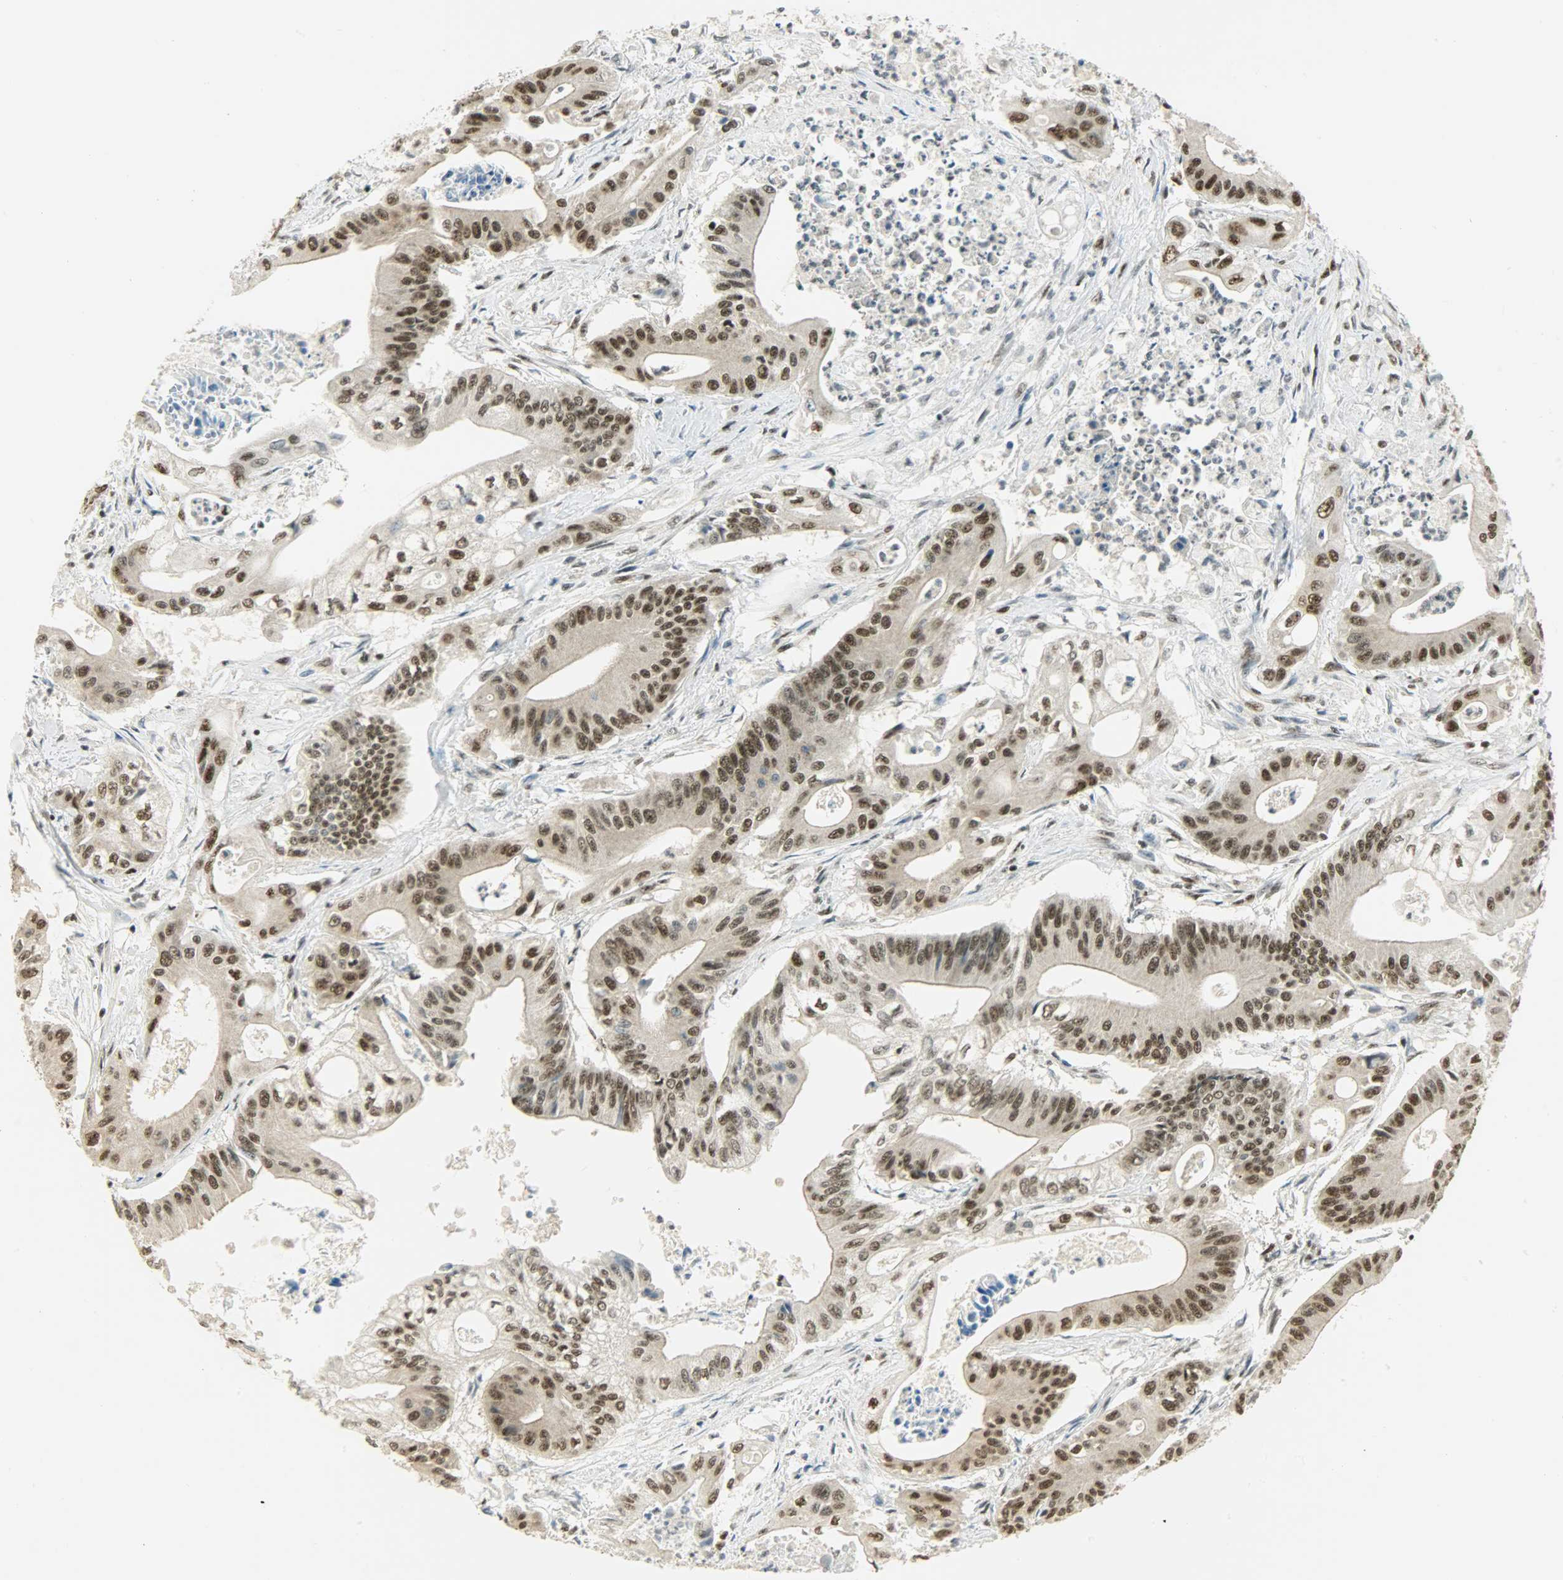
{"staining": {"intensity": "strong", "quantity": ">75%", "location": "nuclear"}, "tissue": "pancreatic cancer", "cell_type": "Tumor cells", "image_type": "cancer", "snomed": [{"axis": "morphology", "description": "Normal tissue, NOS"}, {"axis": "topography", "description": "Lymph node"}], "caption": "High-power microscopy captured an immunohistochemistry micrograph of pancreatic cancer, revealing strong nuclear staining in approximately >75% of tumor cells.", "gene": "SUGP1", "patient": {"sex": "male", "age": 62}}